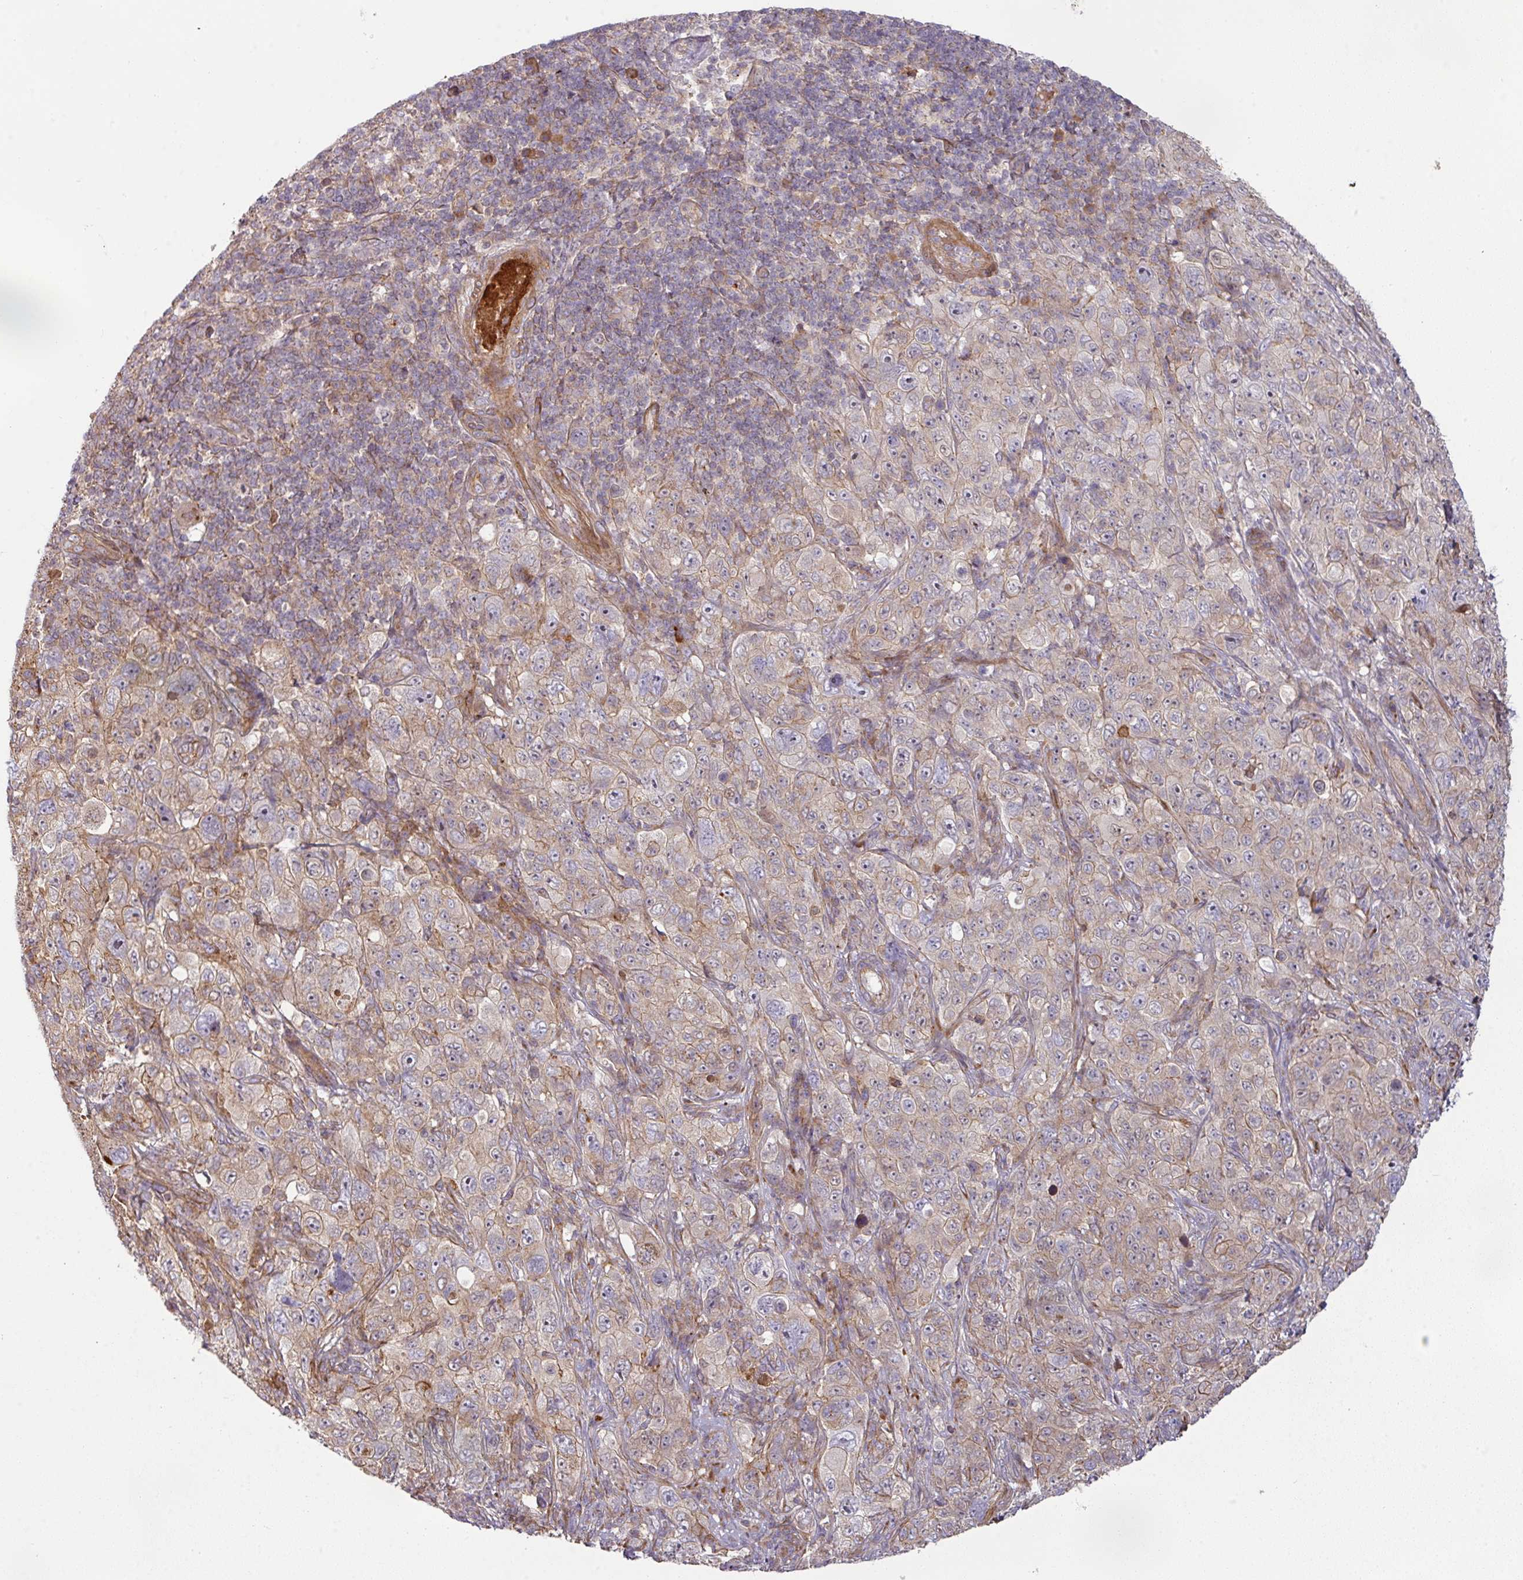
{"staining": {"intensity": "weak", "quantity": "25%-75%", "location": "cytoplasmic/membranous"}, "tissue": "pancreatic cancer", "cell_type": "Tumor cells", "image_type": "cancer", "snomed": [{"axis": "morphology", "description": "Adenocarcinoma, NOS"}, {"axis": "topography", "description": "Pancreas"}], "caption": "Human pancreatic cancer (adenocarcinoma) stained for a protein (brown) displays weak cytoplasmic/membranous positive expression in about 25%-75% of tumor cells.", "gene": "CASP2", "patient": {"sex": "male", "age": 68}}